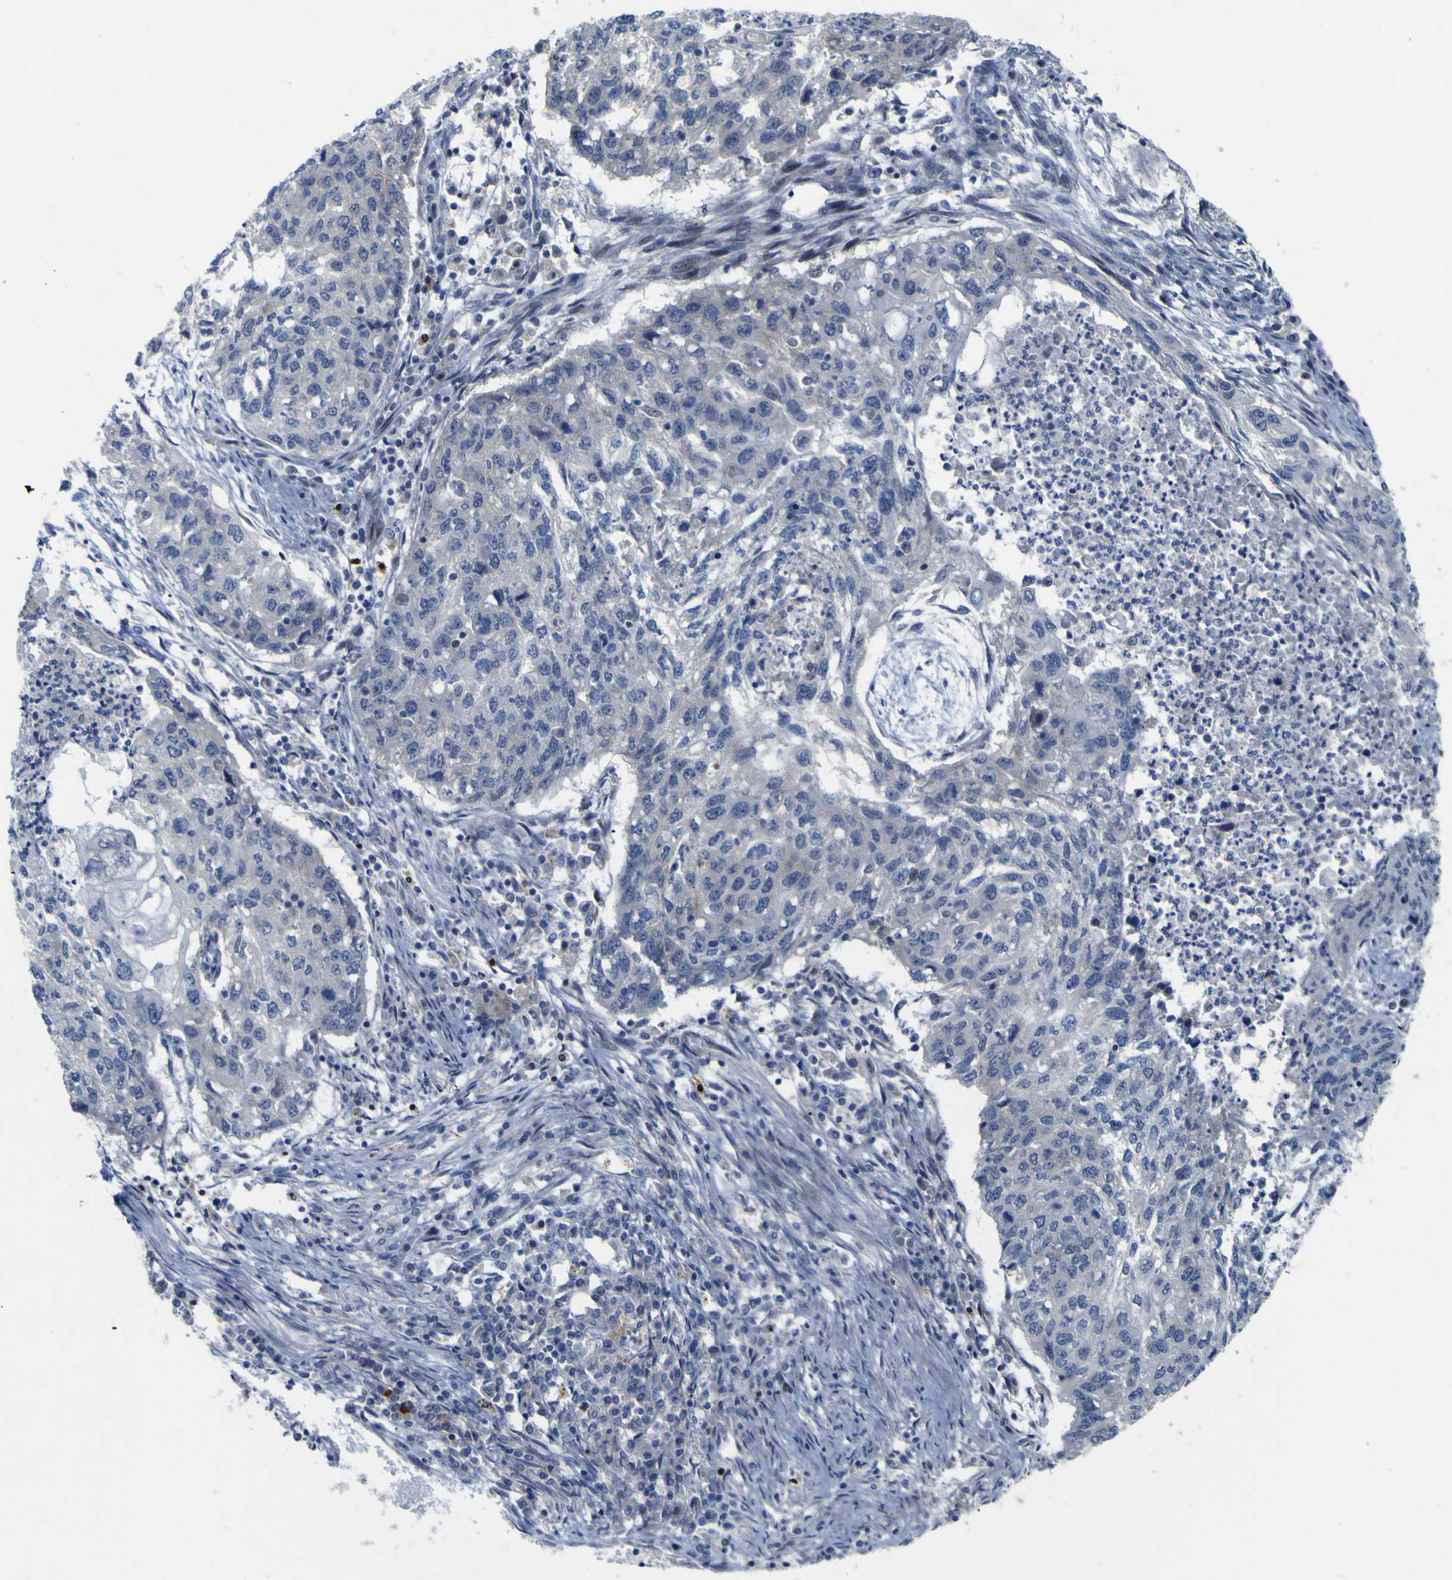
{"staining": {"intensity": "negative", "quantity": "none", "location": "none"}, "tissue": "lung cancer", "cell_type": "Tumor cells", "image_type": "cancer", "snomed": [{"axis": "morphology", "description": "Squamous cell carcinoma, NOS"}, {"axis": "topography", "description": "Lung"}], "caption": "Immunohistochemistry (IHC) of human squamous cell carcinoma (lung) exhibits no expression in tumor cells. Brightfield microscopy of immunohistochemistry (IHC) stained with DAB (brown) and hematoxylin (blue), captured at high magnification.", "gene": "NAV1", "patient": {"sex": "female", "age": 63}}